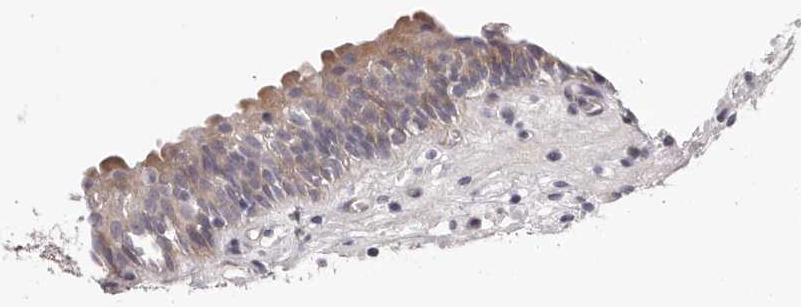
{"staining": {"intensity": "moderate", "quantity": "<25%", "location": "cytoplasmic/membranous"}, "tissue": "urinary bladder", "cell_type": "Urothelial cells", "image_type": "normal", "snomed": [{"axis": "morphology", "description": "Normal tissue, NOS"}, {"axis": "topography", "description": "Urinary bladder"}], "caption": "Urothelial cells reveal low levels of moderate cytoplasmic/membranous expression in about <25% of cells in unremarkable urinary bladder.", "gene": "PEG10", "patient": {"sex": "male", "age": 83}}